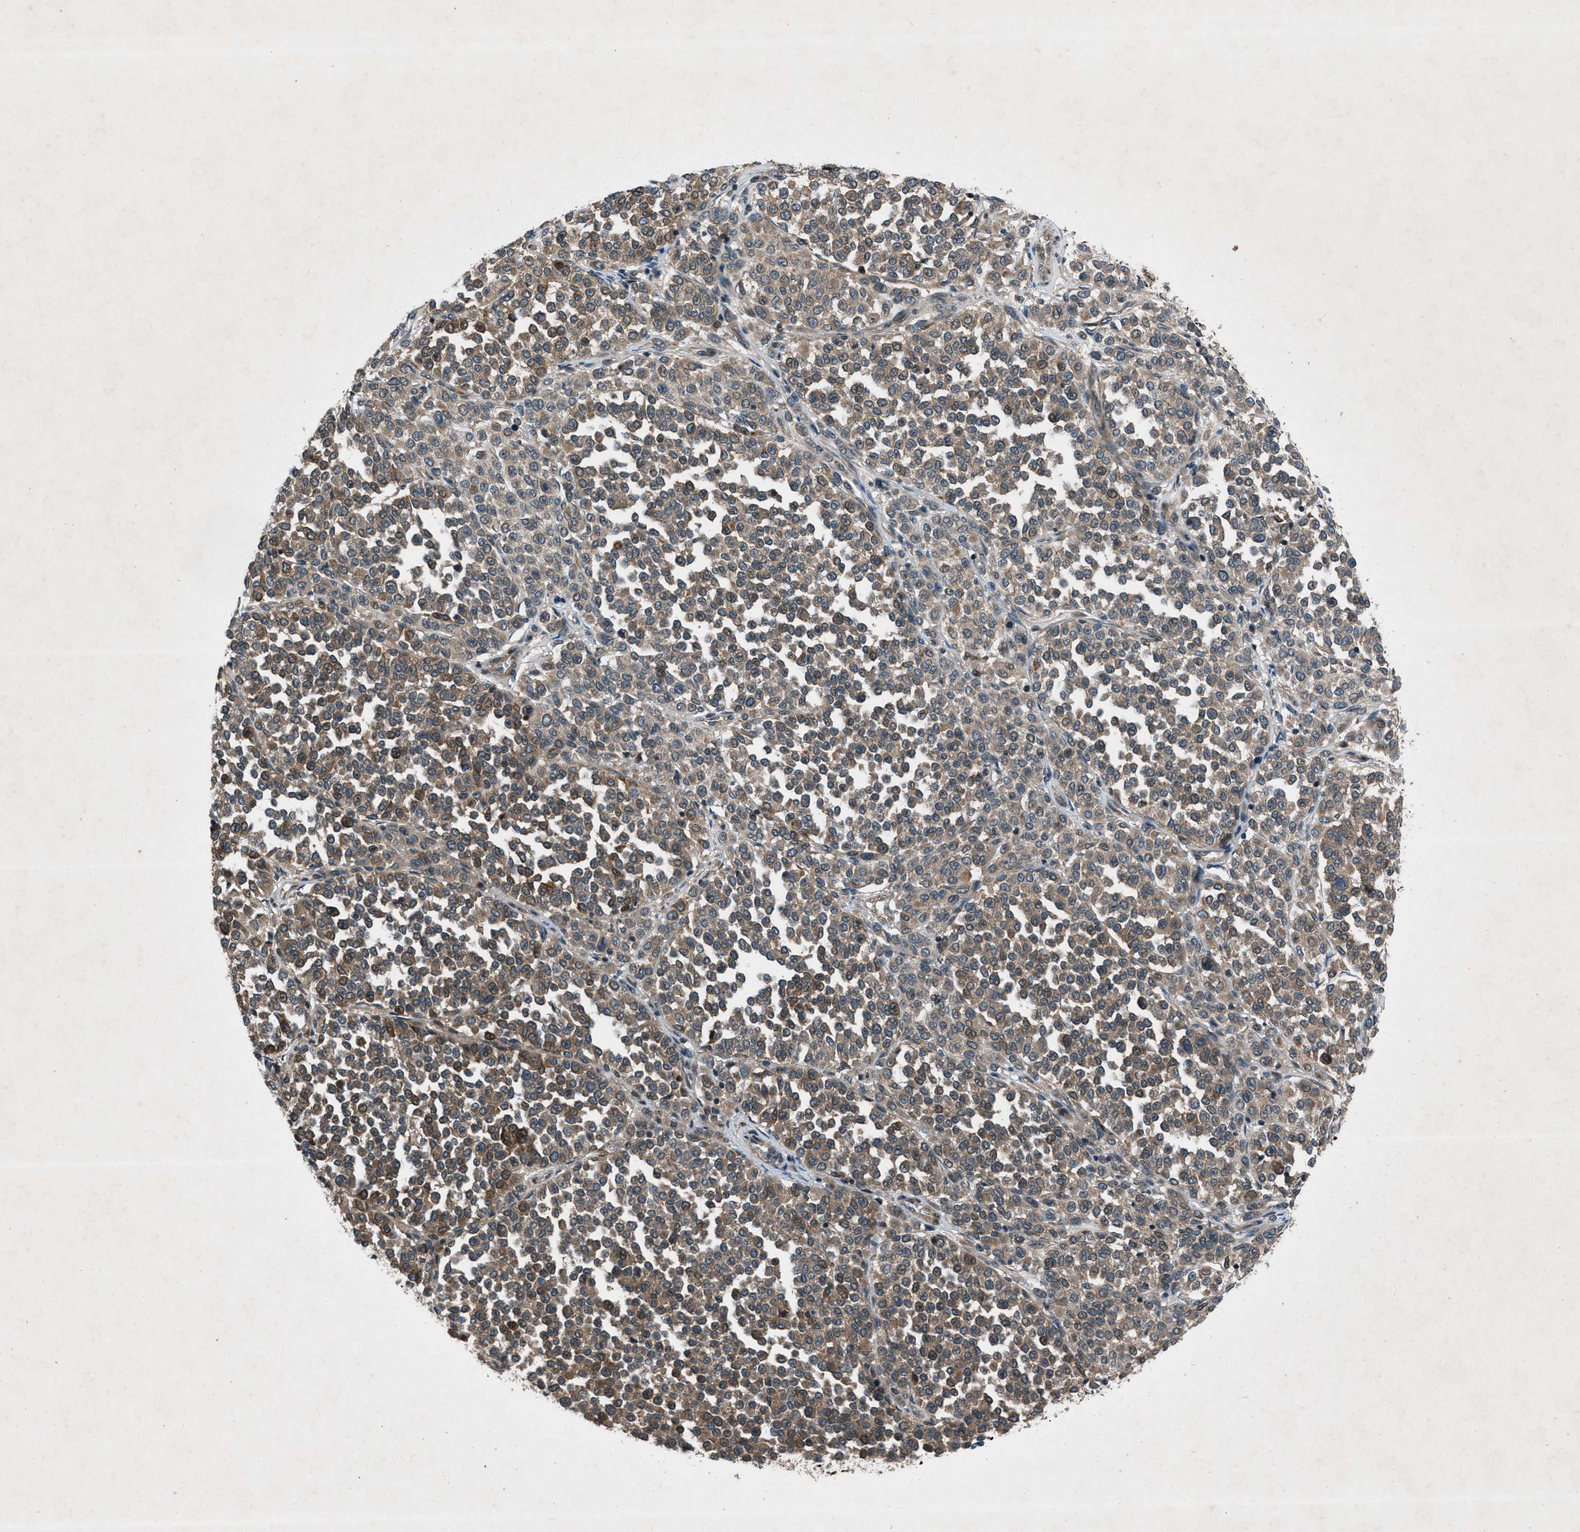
{"staining": {"intensity": "moderate", "quantity": ">75%", "location": "cytoplasmic/membranous"}, "tissue": "melanoma", "cell_type": "Tumor cells", "image_type": "cancer", "snomed": [{"axis": "morphology", "description": "Malignant melanoma, Metastatic site"}, {"axis": "topography", "description": "Pancreas"}], "caption": "Melanoma was stained to show a protein in brown. There is medium levels of moderate cytoplasmic/membranous staining in approximately >75% of tumor cells.", "gene": "EPSTI1", "patient": {"sex": "female", "age": 30}}